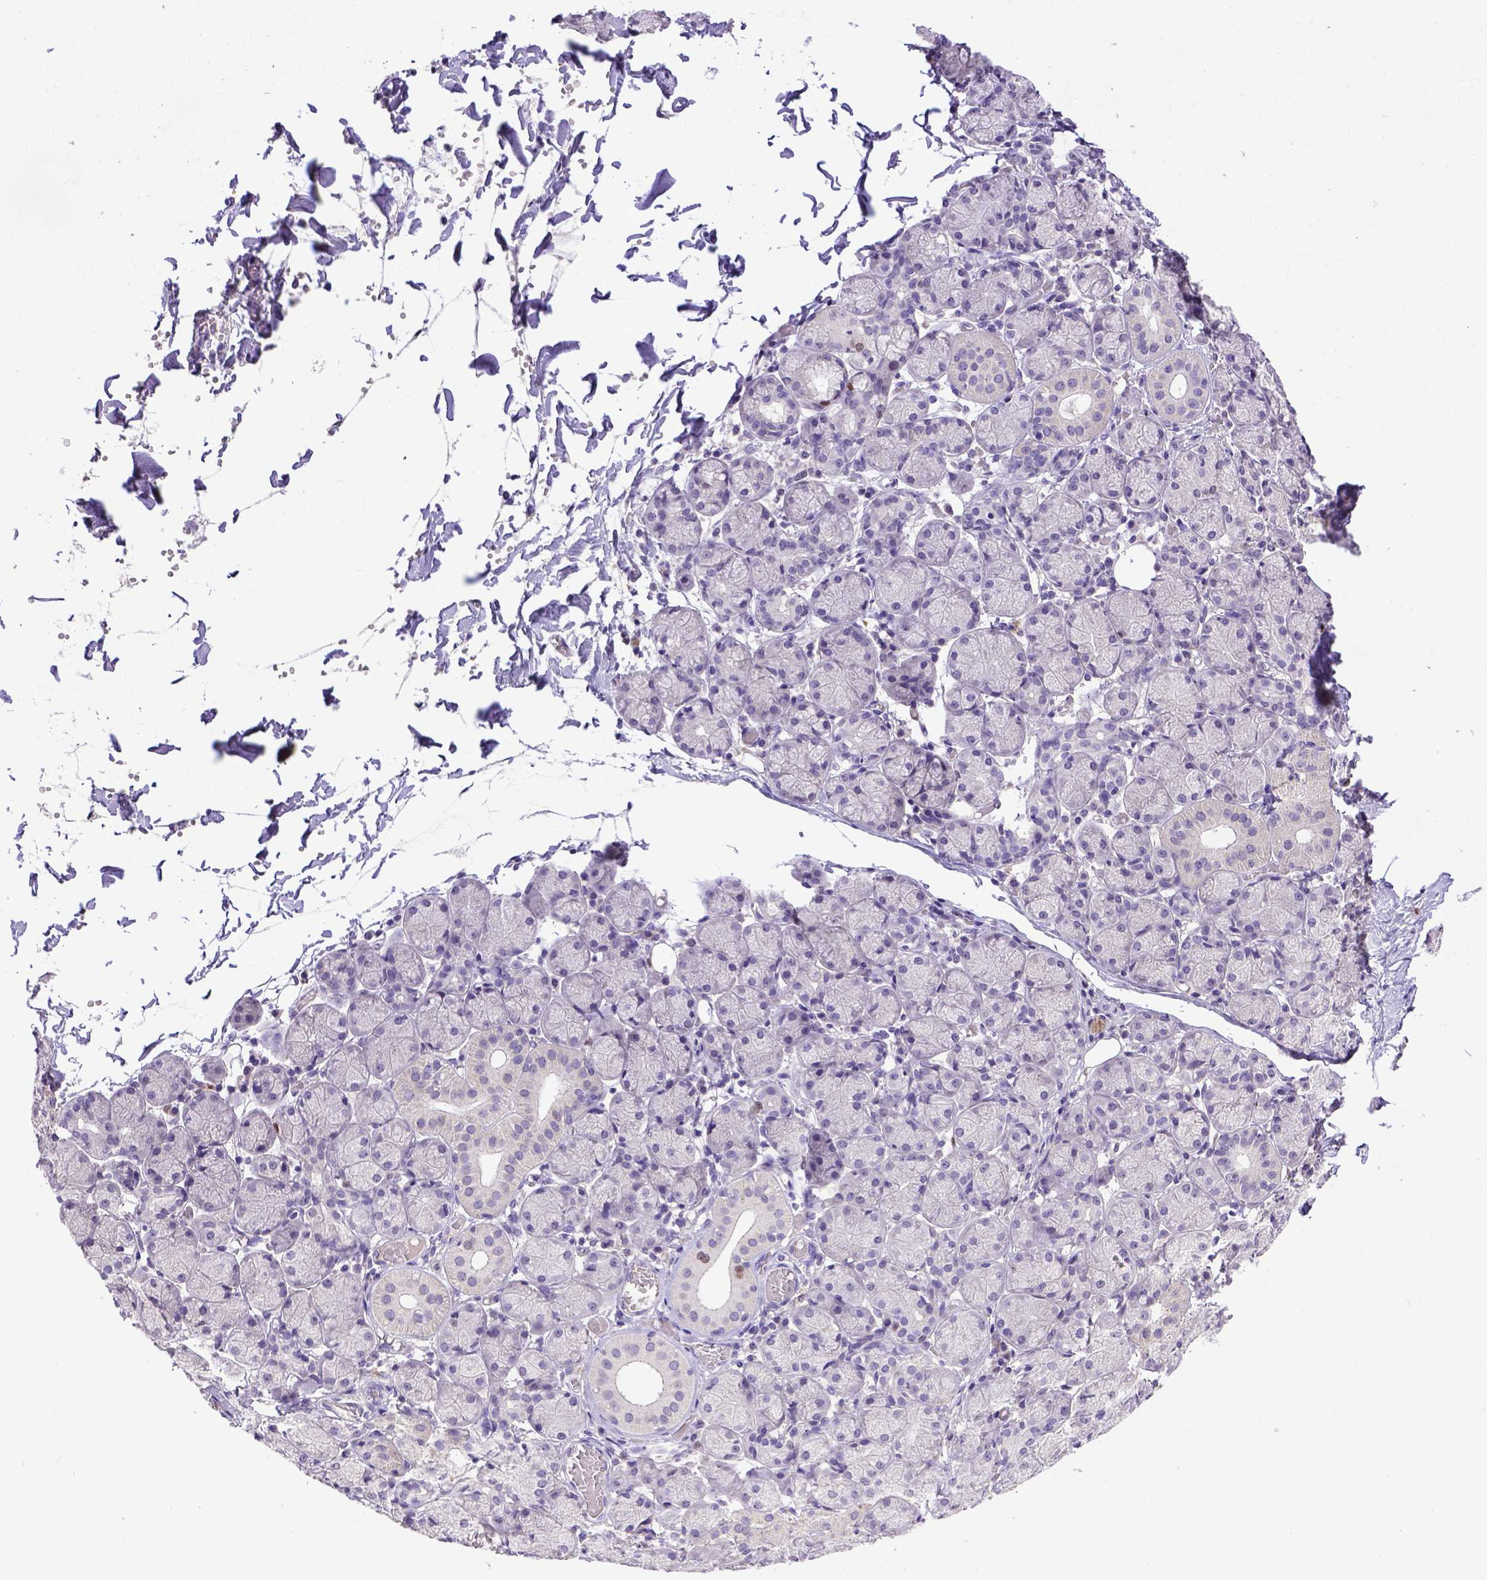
{"staining": {"intensity": "negative", "quantity": "none", "location": "none"}, "tissue": "salivary gland", "cell_type": "Glandular cells", "image_type": "normal", "snomed": [{"axis": "morphology", "description": "Normal tissue, NOS"}, {"axis": "topography", "description": "Salivary gland"}, {"axis": "topography", "description": "Peripheral nerve tissue"}], "caption": "A high-resolution histopathology image shows IHC staining of unremarkable salivary gland, which shows no significant positivity in glandular cells.", "gene": "CDKN1A", "patient": {"sex": "female", "age": 24}}